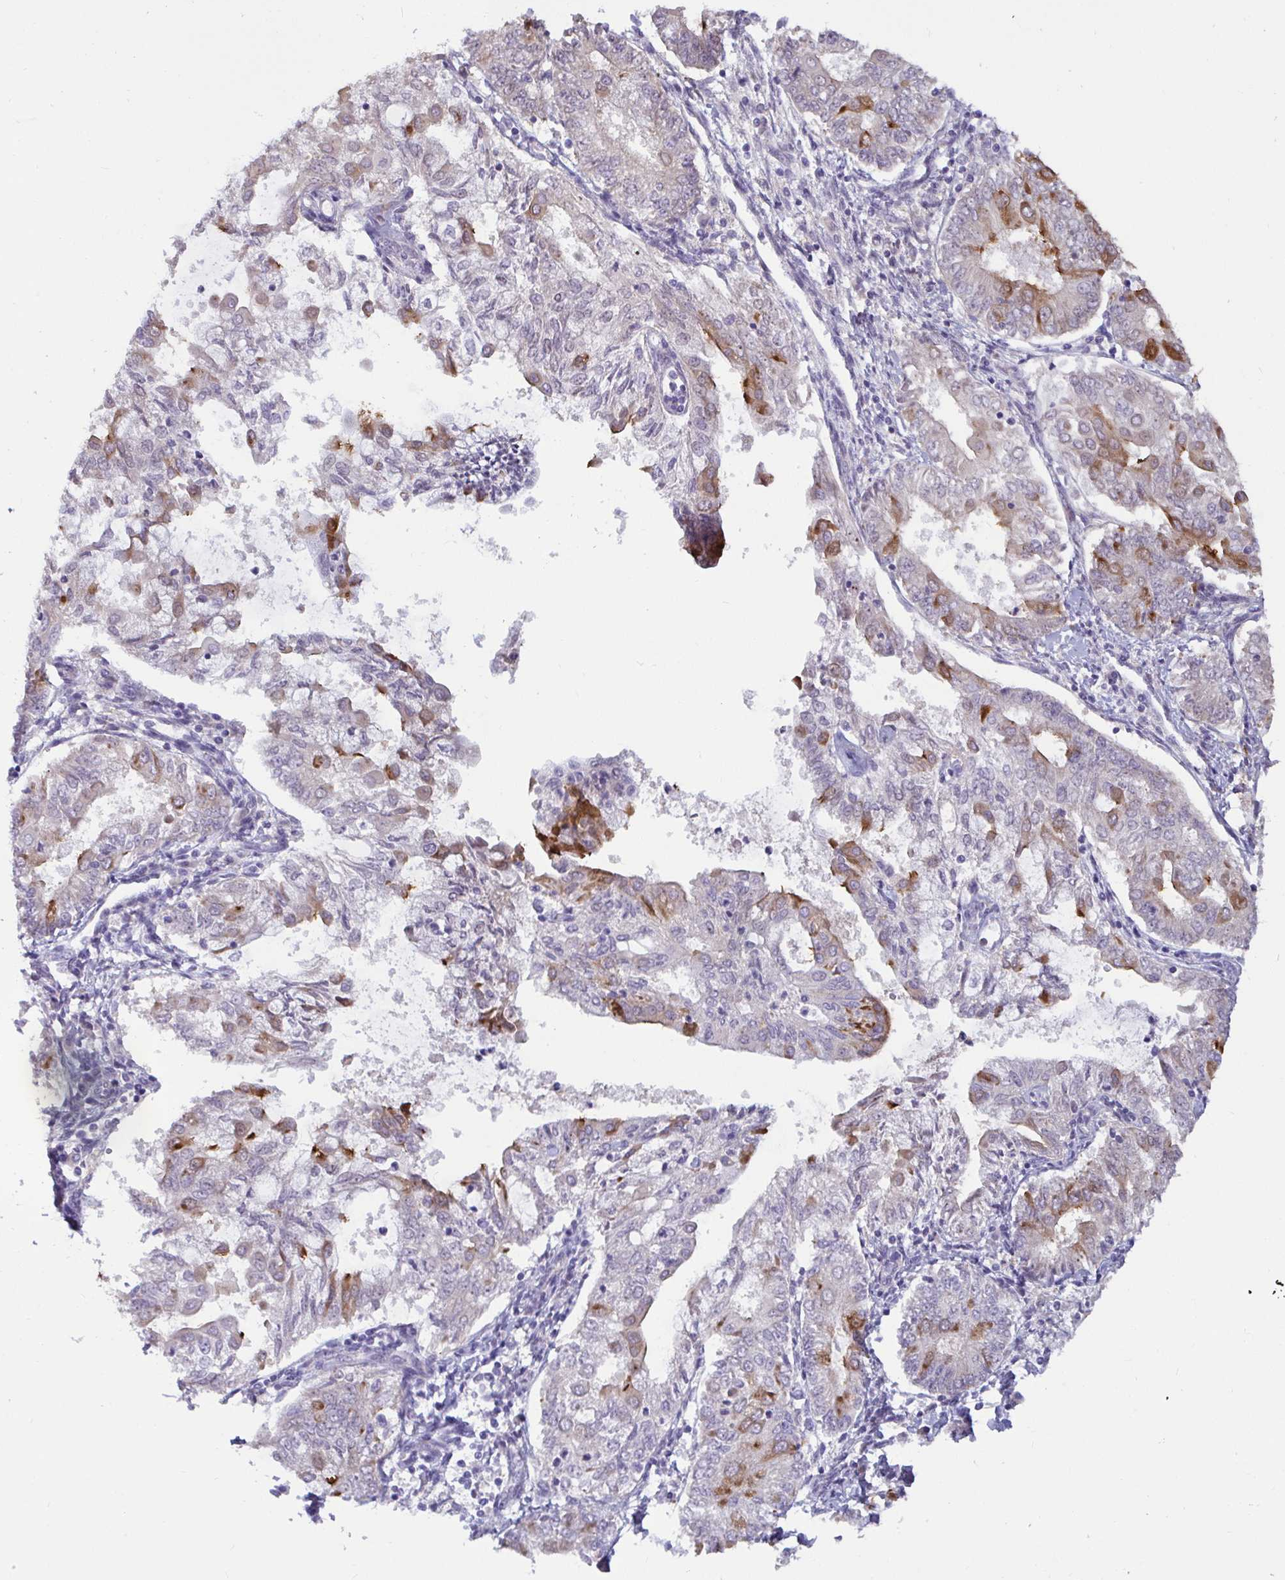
{"staining": {"intensity": "moderate", "quantity": "<25%", "location": "cytoplasmic/membranous"}, "tissue": "endometrial cancer", "cell_type": "Tumor cells", "image_type": "cancer", "snomed": [{"axis": "morphology", "description": "Adenocarcinoma, NOS"}, {"axis": "topography", "description": "Endometrium"}], "caption": "A brown stain labels moderate cytoplasmic/membranous positivity of a protein in endometrial cancer tumor cells.", "gene": "GSTM1", "patient": {"sex": "female", "age": 68}}